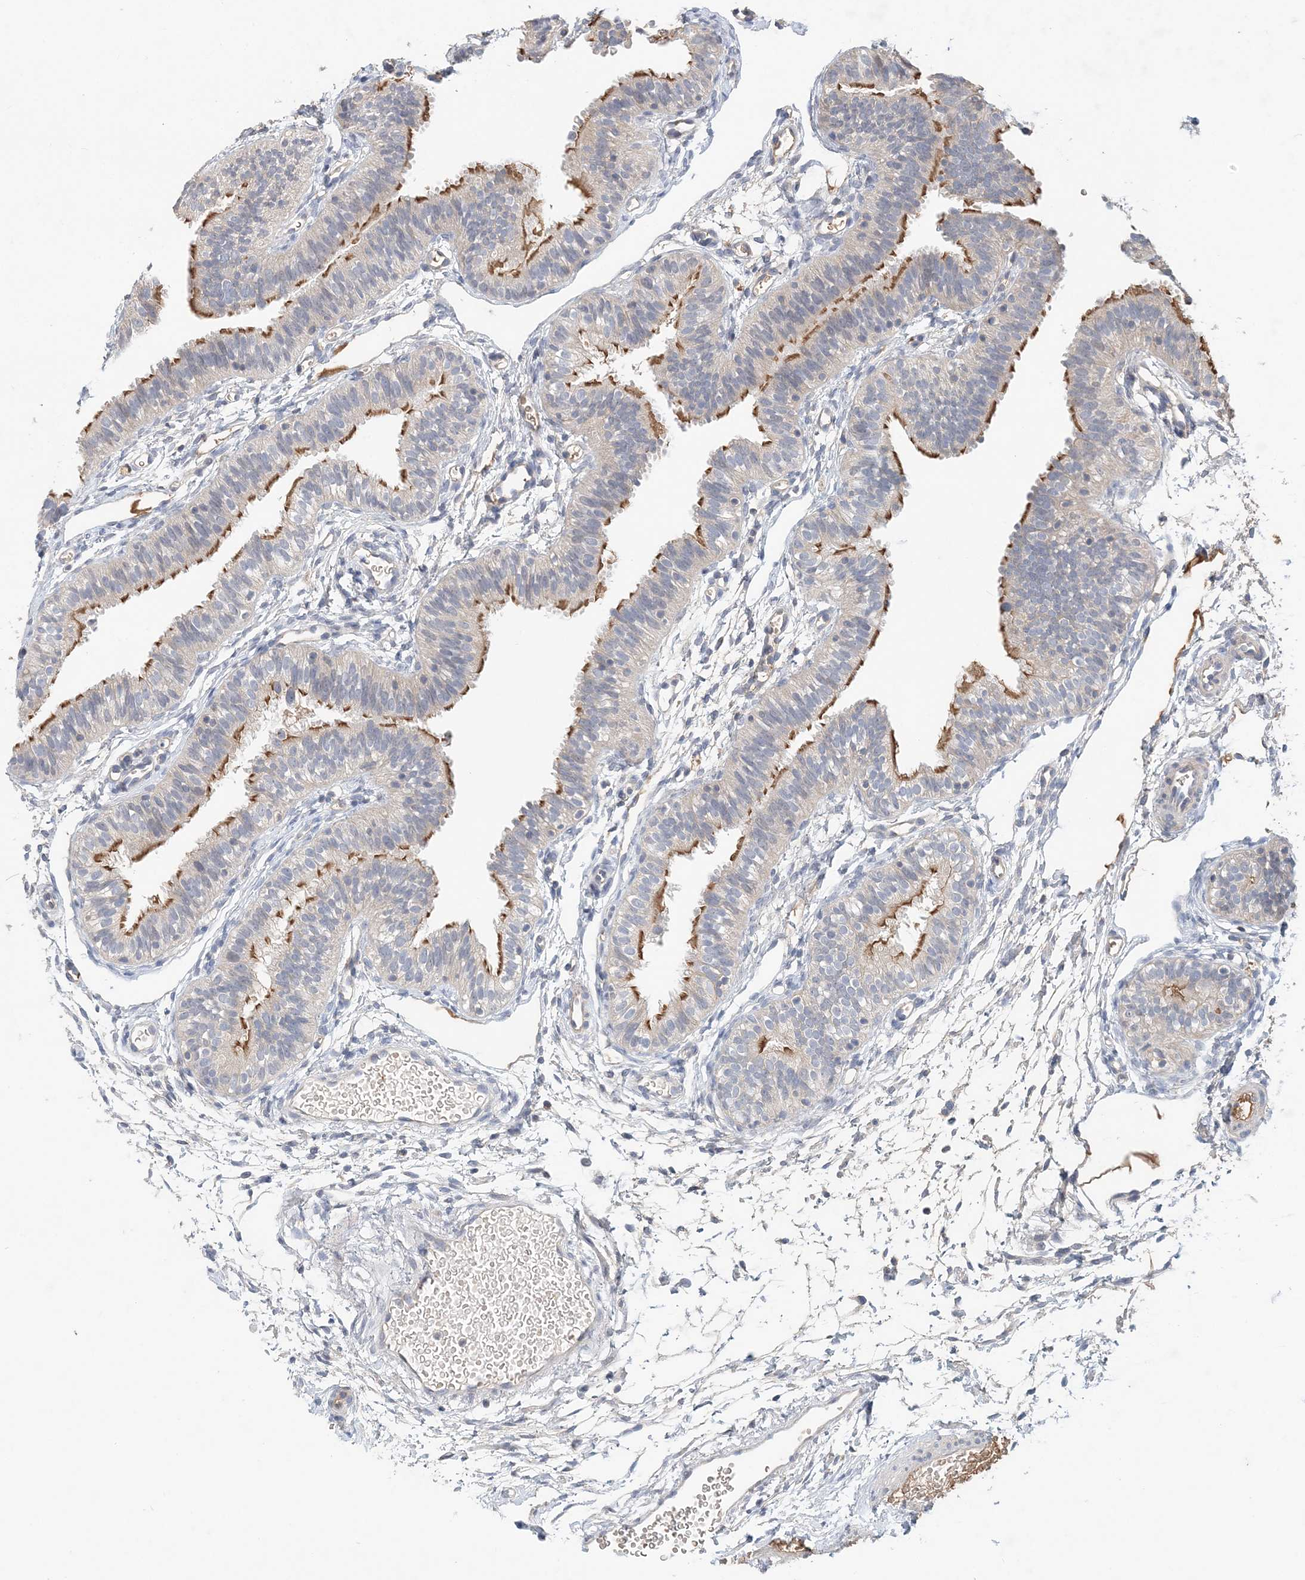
{"staining": {"intensity": "moderate", "quantity": "25%-75%", "location": "cytoplasmic/membranous"}, "tissue": "fallopian tube", "cell_type": "Glandular cells", "image_type": "normal", "snomed": [{"axis": "morphology", "description": "Normal tissue, NOS"}, {"axis": "topography", "description": "Fallopian tube"}], "caption": "Brown immunohistochemical staining in unremarkable human fallopian tube exhibits moderate cytoplasmic/membranous staining in about 25%-75% of glandular cells. (IHC, brightfield microscopy, high magnification).", "gene": "SYCP3", "patient": {"sex": "female", "age": 35}}